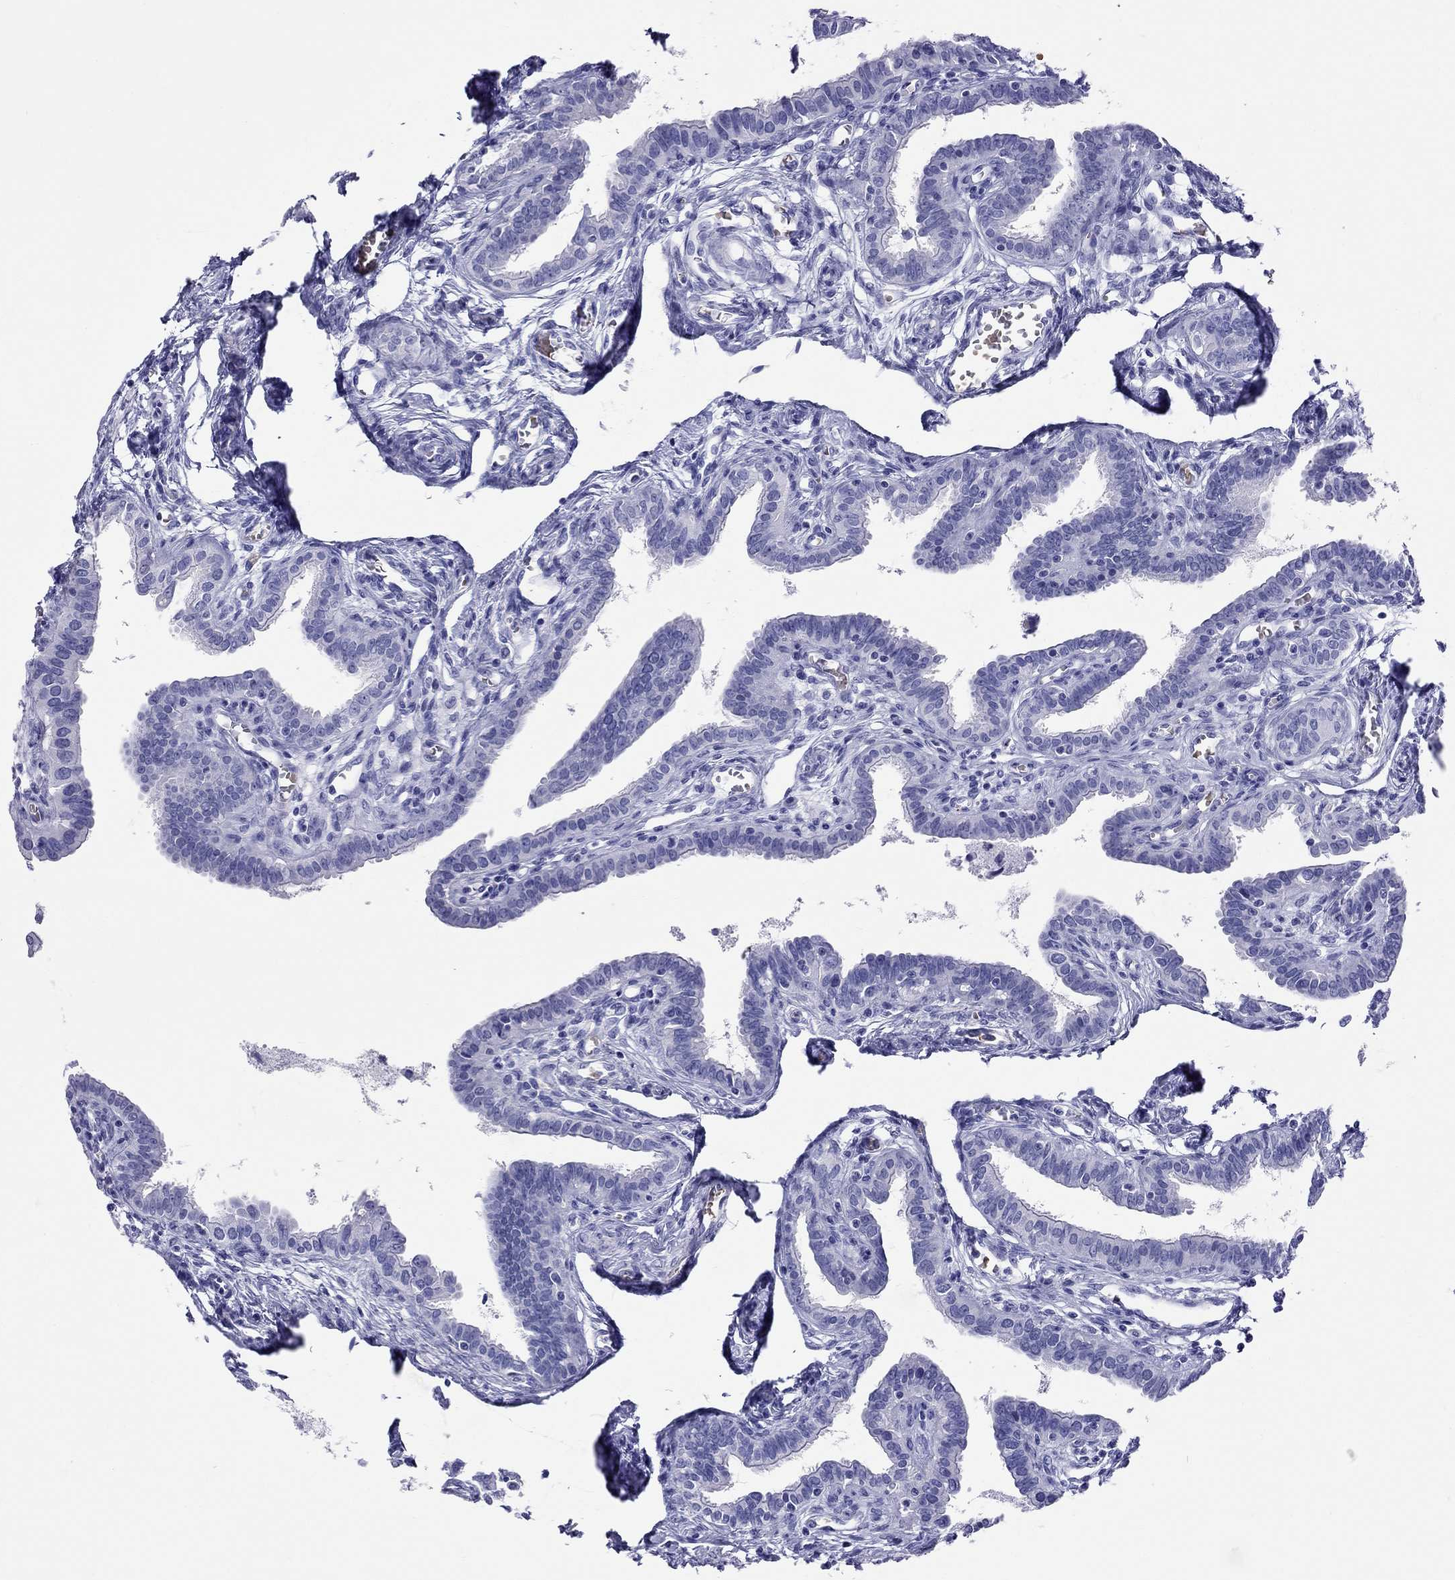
{"staining": {"intensity": "negative", "quantity": "none", "location": "none"}, "tissue": "fallopian tube", "cell_type": "Glandular cells", "image_type": "normal", "snomed": [{"axis": "morphology", "description": "Normal tissue, NOS"}, {"axis": "morphology", "description": "Carcinoma, endometroid"}, {"axis": "topography", "description": "Fallopian tube"}, {"axis": "topography", "description": "Ovary"}], "caption": "Photomicrograph shows no protein positivity in glandular cells of normal fallopian tube.", "gene": "PTPRN", "patient": {"sex": "female", "age": 42}}